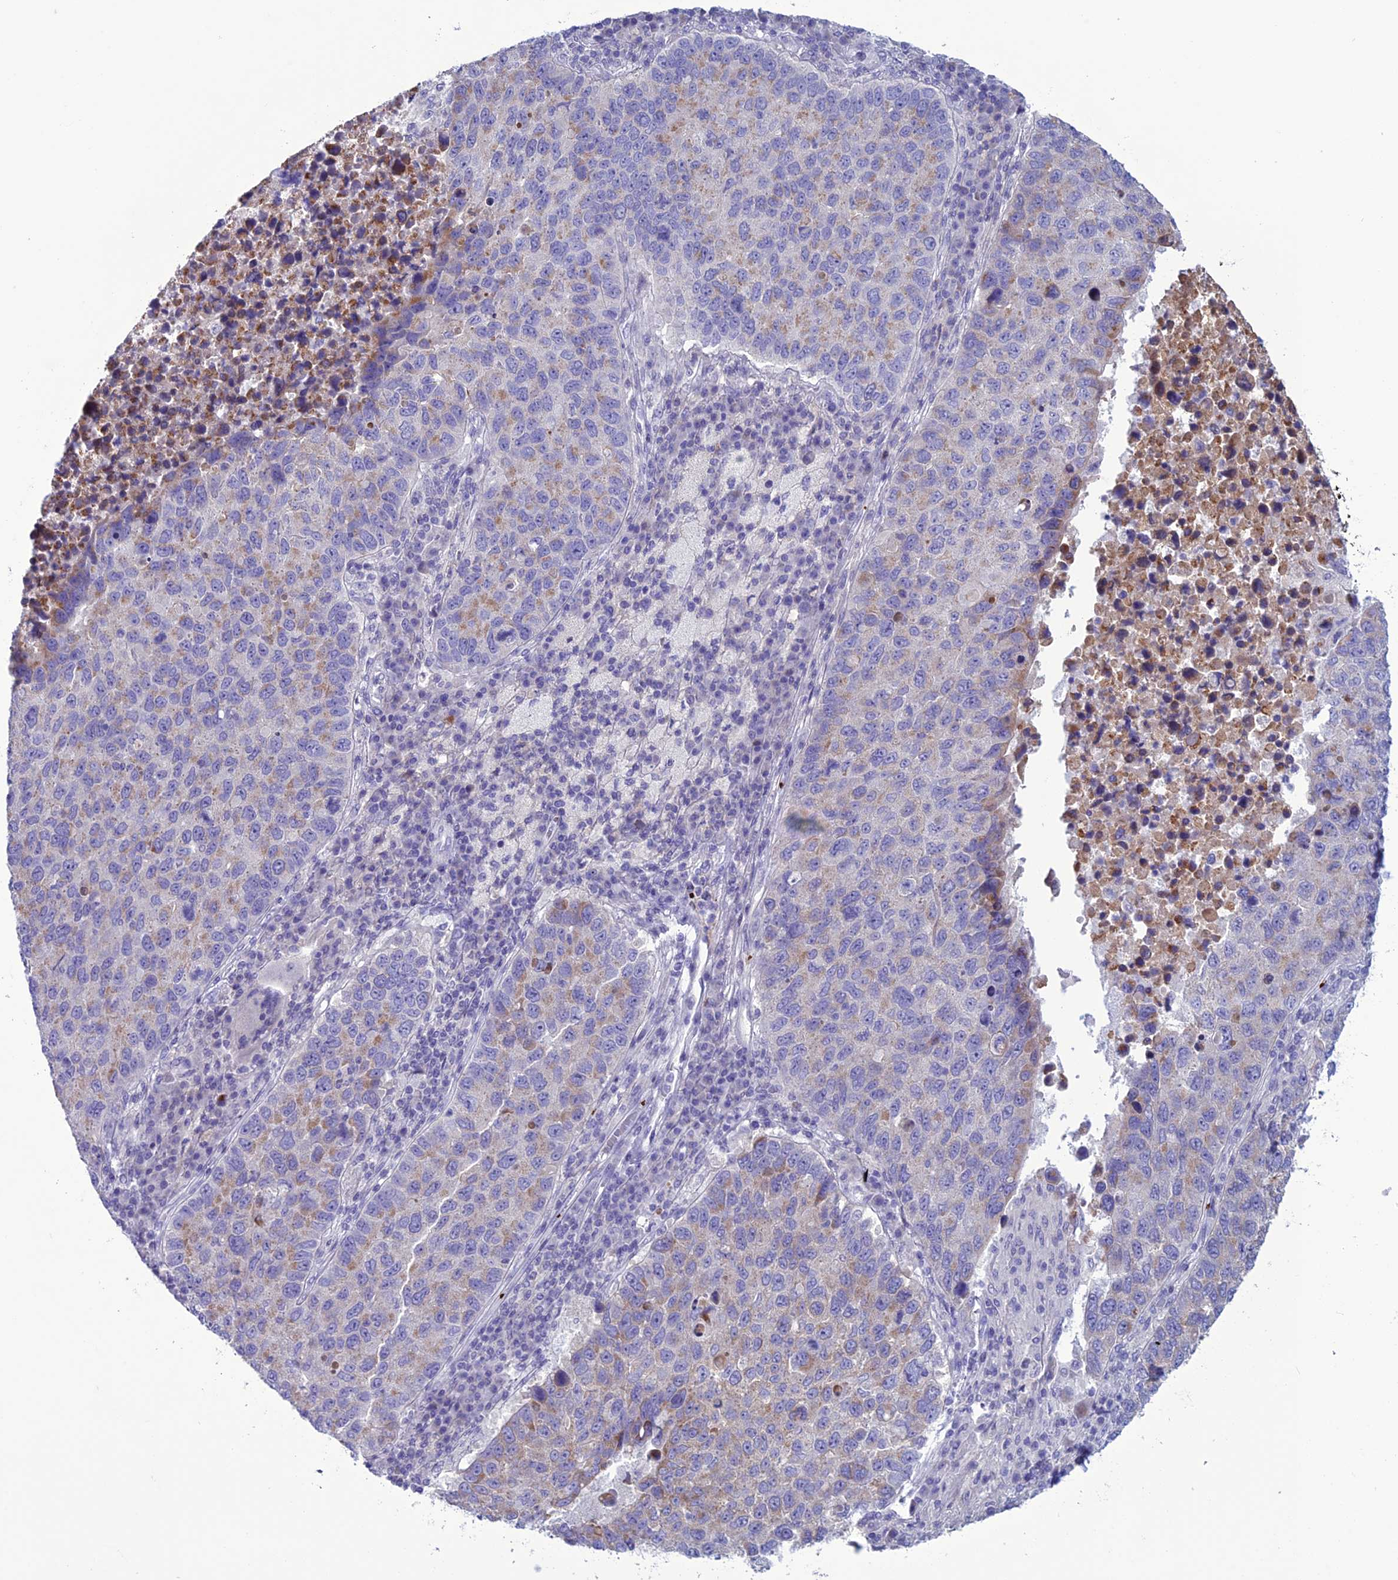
{"staining": {"intensity": "weak", "quantity": "25%-75%", "location": "cytoplasmic/membranous"}, "tissue": "lung cancer", "cell_type": "Tumor cells", "image_type": "cancer", "snomed": [{"axis": "morphology", "description": "Squamous cell carcinoma, NOS"}, {"axis": "topography", "description": "Lung"}], "caption": "A brown stain highlights weak cytoplasmic/membranous expression of a protein in lung squamous cell carcinoma tumor cells.", "gene": "C21orf140", "patient": {"sex": "male", "age": 73}}